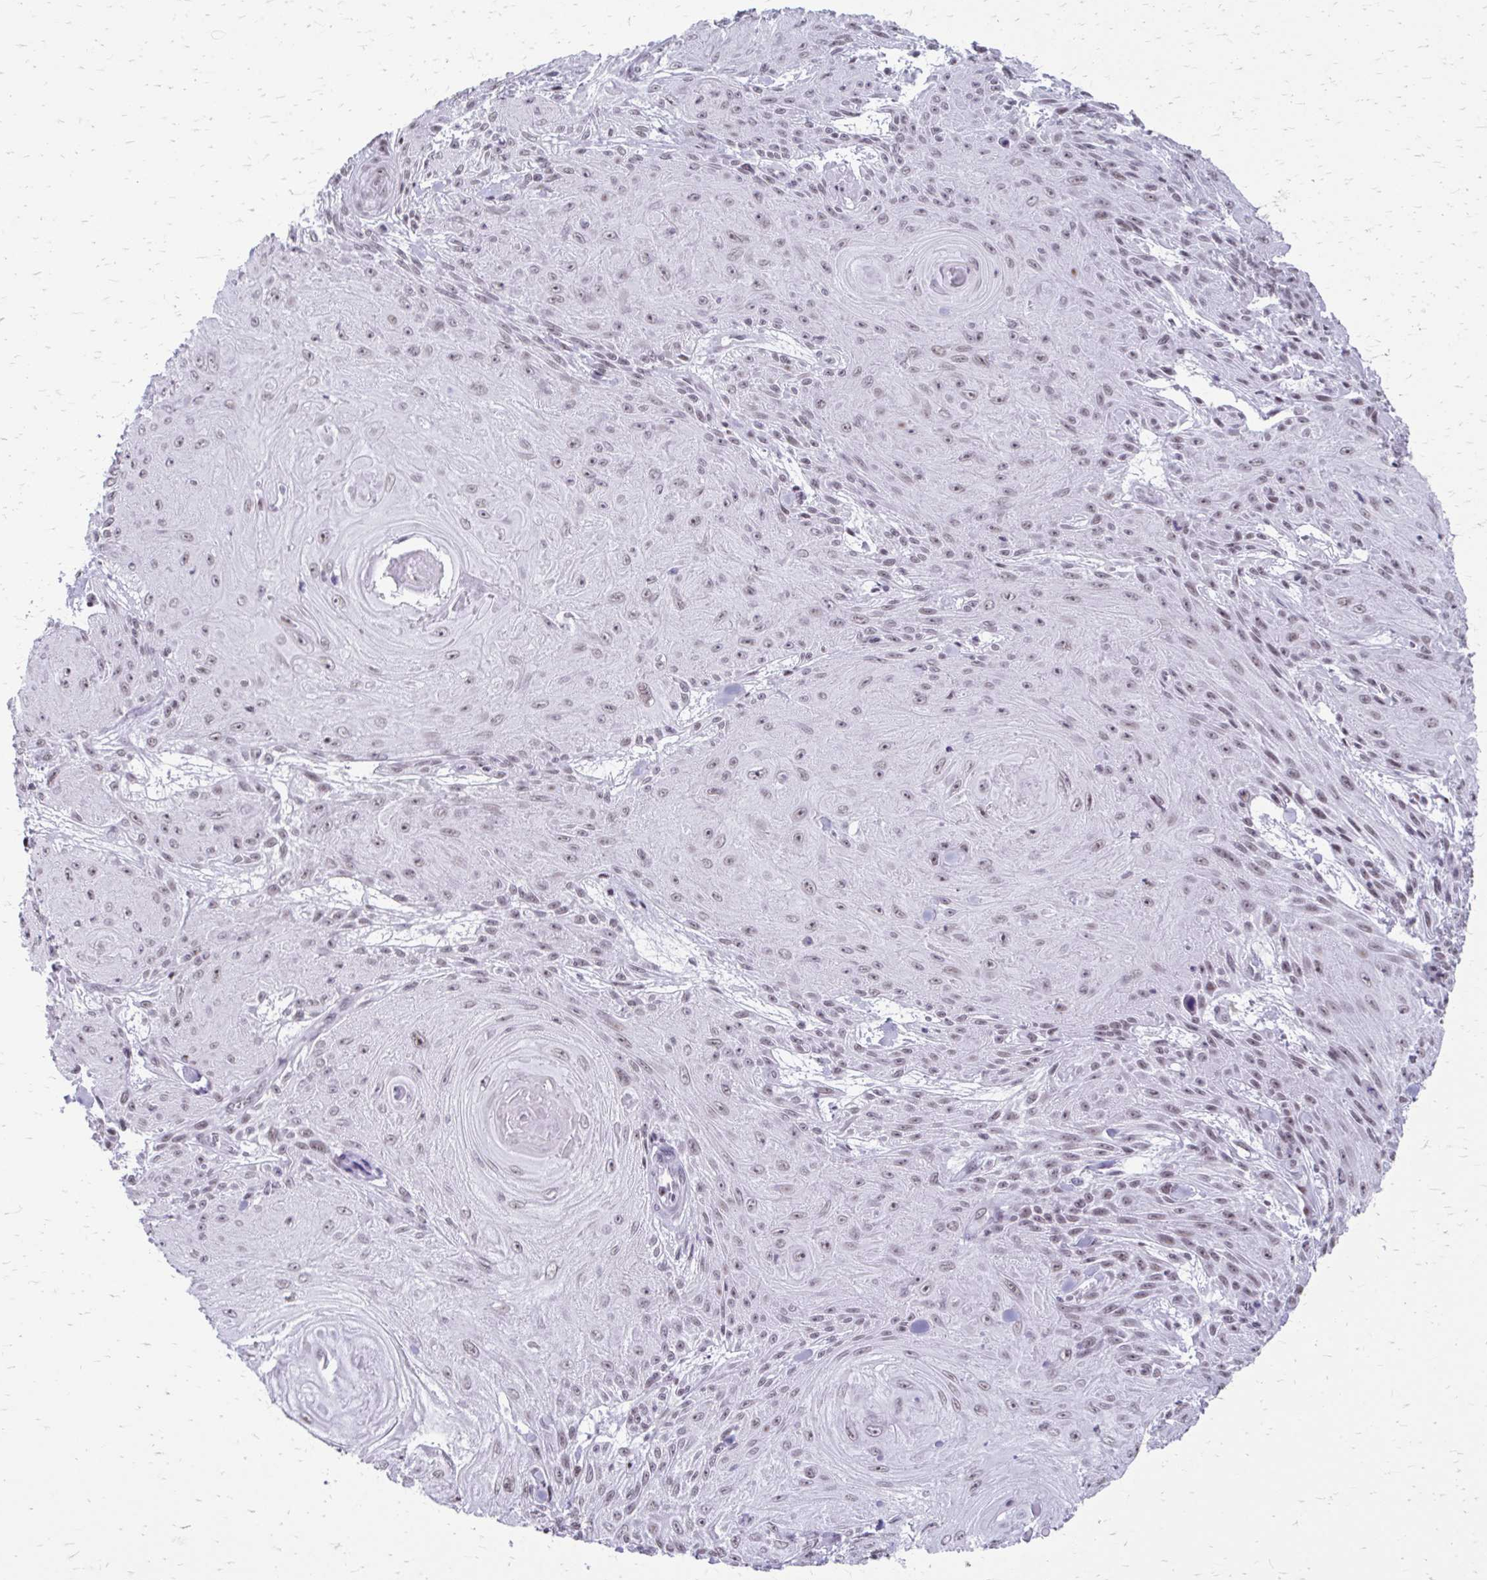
{"staining": {"intensity": "weak", "quantity": "<25%", "location": "nuclear"}, "tissue": "skin cancer", "cell_type": "Tumor cells", "image_type": "cancer", "snomed": [{"axis": "morphology", "description": "Squamous cell carcinoma, NOS"}, {"axis": "topography", "description": "Skin"}], "caption": "Squamous cell carcinoma (skin) stained for a protein using immunohistochemistry (IHC) displays no staining tumor cells.", "gene": "SS18", "patient": {"sex": "male", "age": 88}}